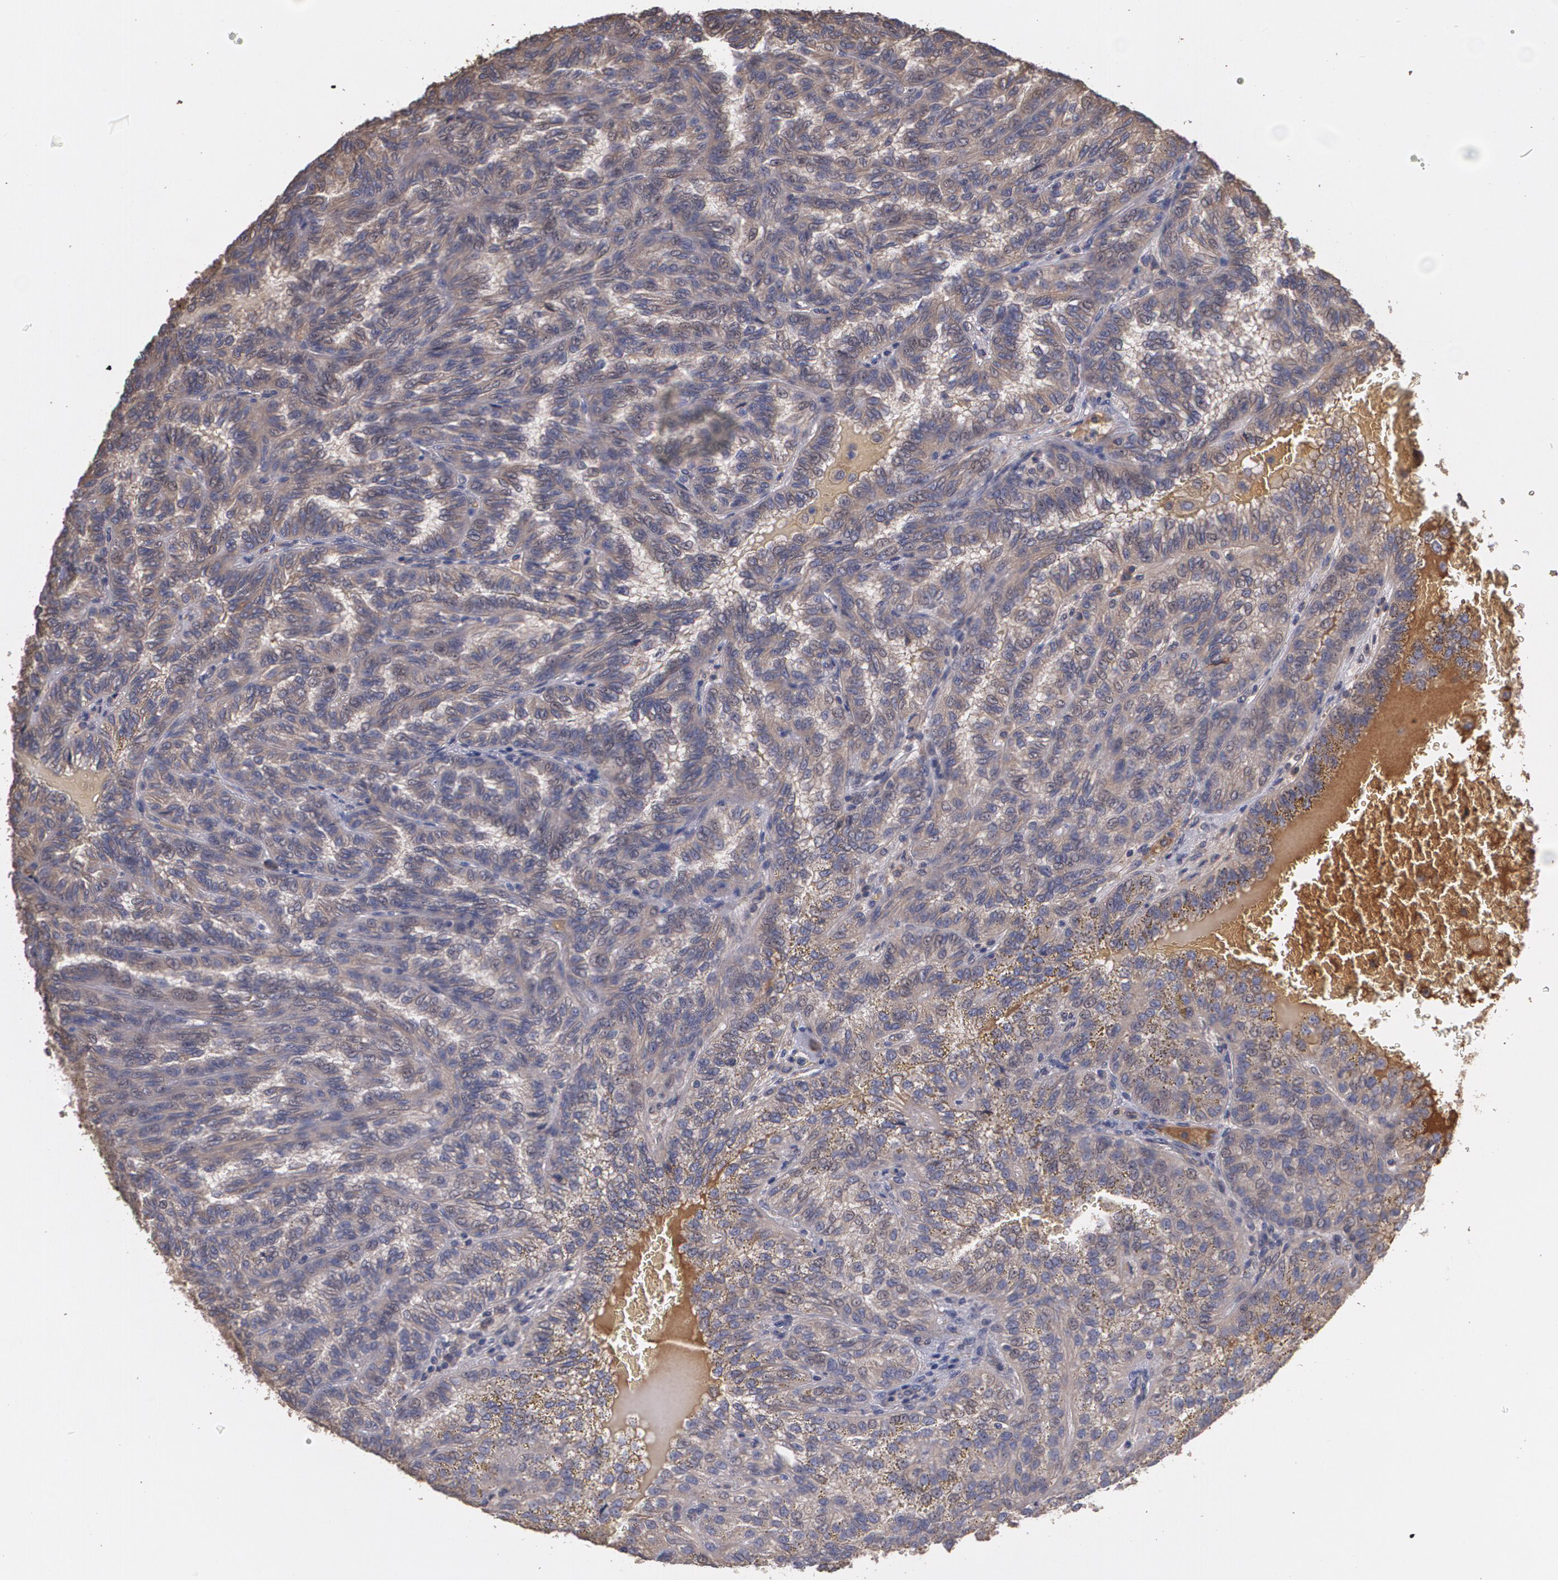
{"staining": {"intensity": "moderate", "quantity": ">75%", "location": "cytoplasmic/membranous"}, "tissue": "renal cancer", "cell_type": "Tumor cells", "image_type": "cancer", "snomed": [{"axis": "morphology", "description": "Inflammation, NOS"}, {"axis": "morphology", "description": "Adenocarcinoma, NOS"}, {"axis": "topography", "description": "Kidney"}], "caption": "Renal cancer (adenocarcinoma) was stained to show a protein in brown. There is medium levels of moderate cytoplasmic/membranous expression in approximately >75% of tumor cells.", "gene": "PON1", "patient": {"sex": "male", "age": 68}}